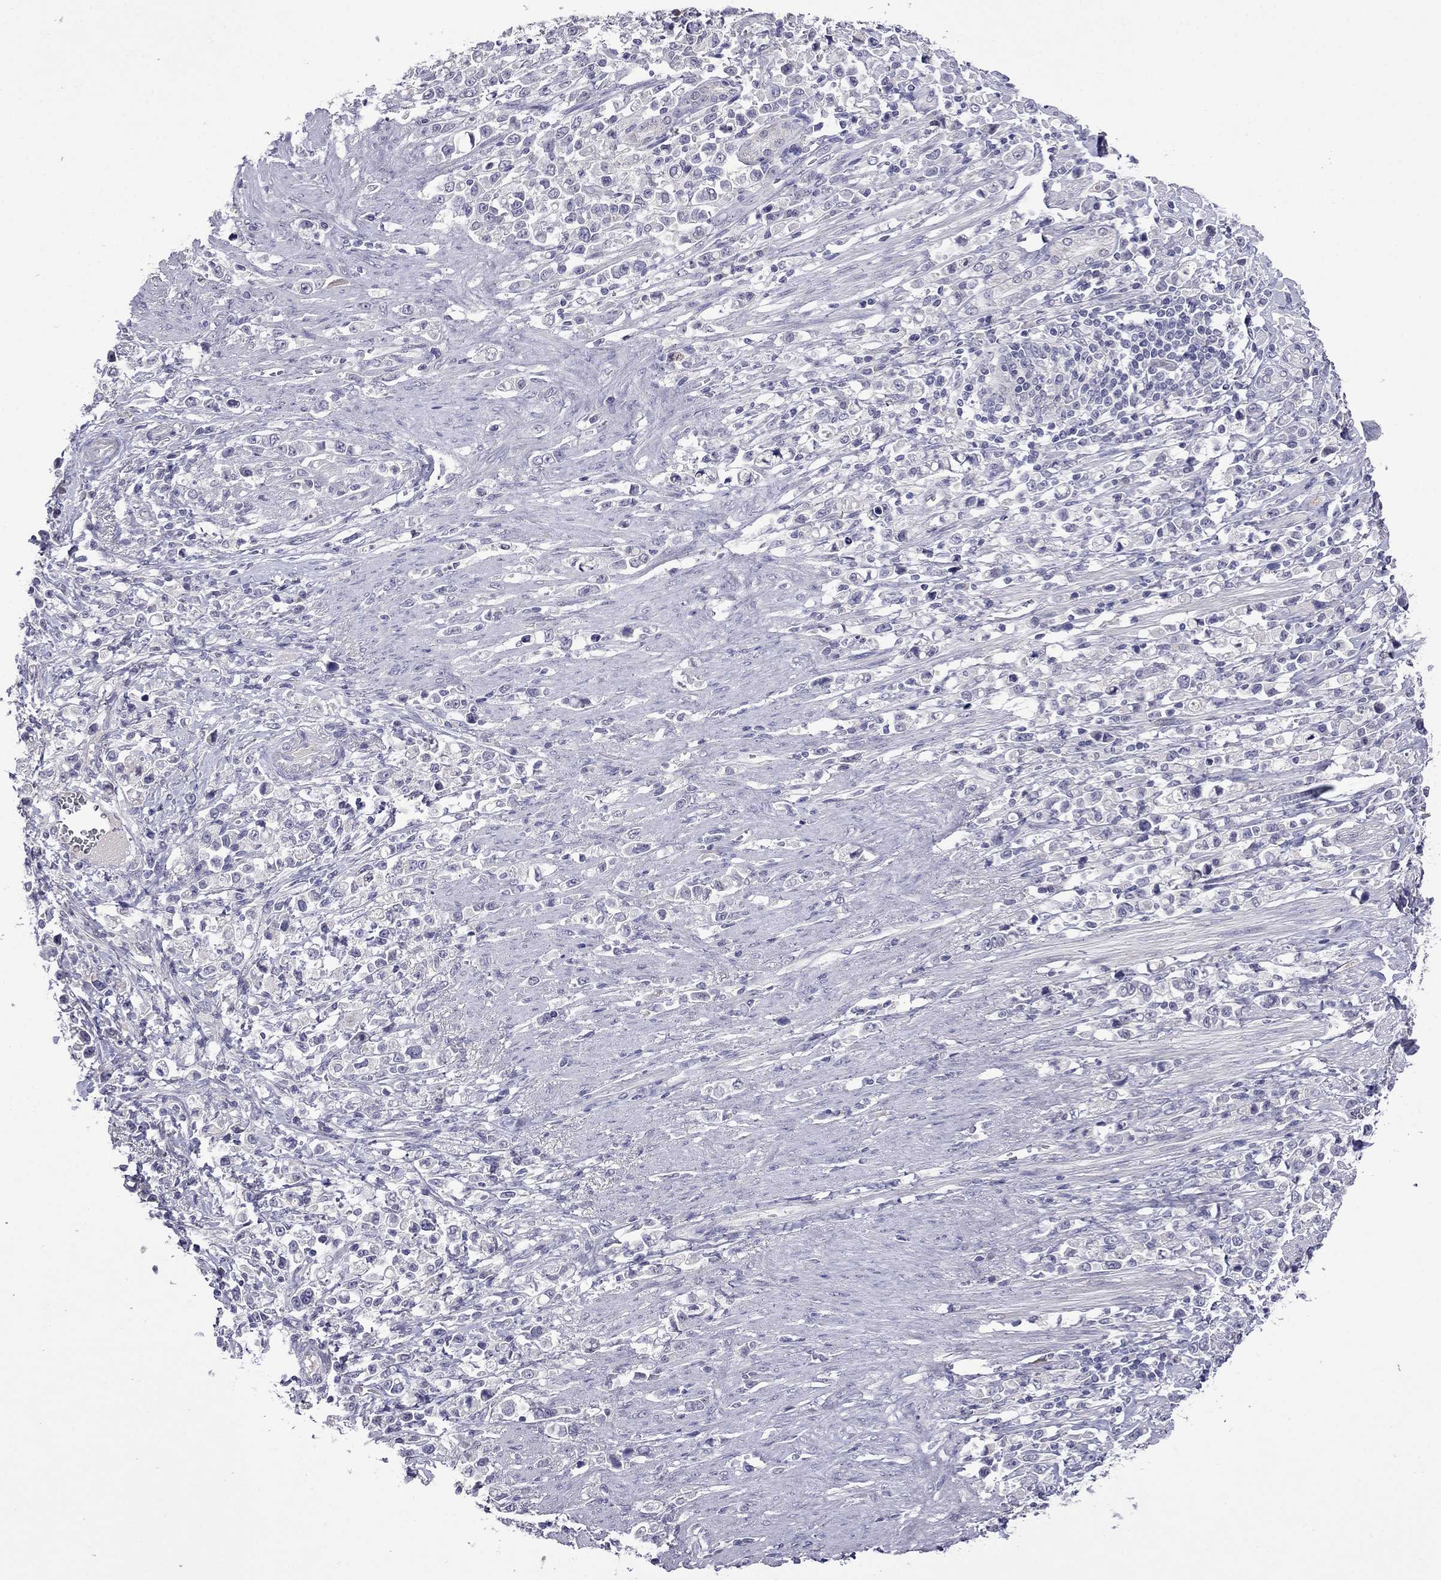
{"staining": {"intensity": "negative", "quantity": "none", "location": "none"}, "tissue": "stomach cancer", "cell_type": "Tumor cells", "image_type": "cancer", "snomed": [{"axis": "morphology", "description": "Adenocarcinoma, NOS"}, {"axis": "topography", "description": "Stomach"}], "caption": "The photomicrograph exhibits no staining of tumor cells in stomach adenocarcinoma.", "gene": "STAR", "patient": {"sex": "male", "age": 63}}